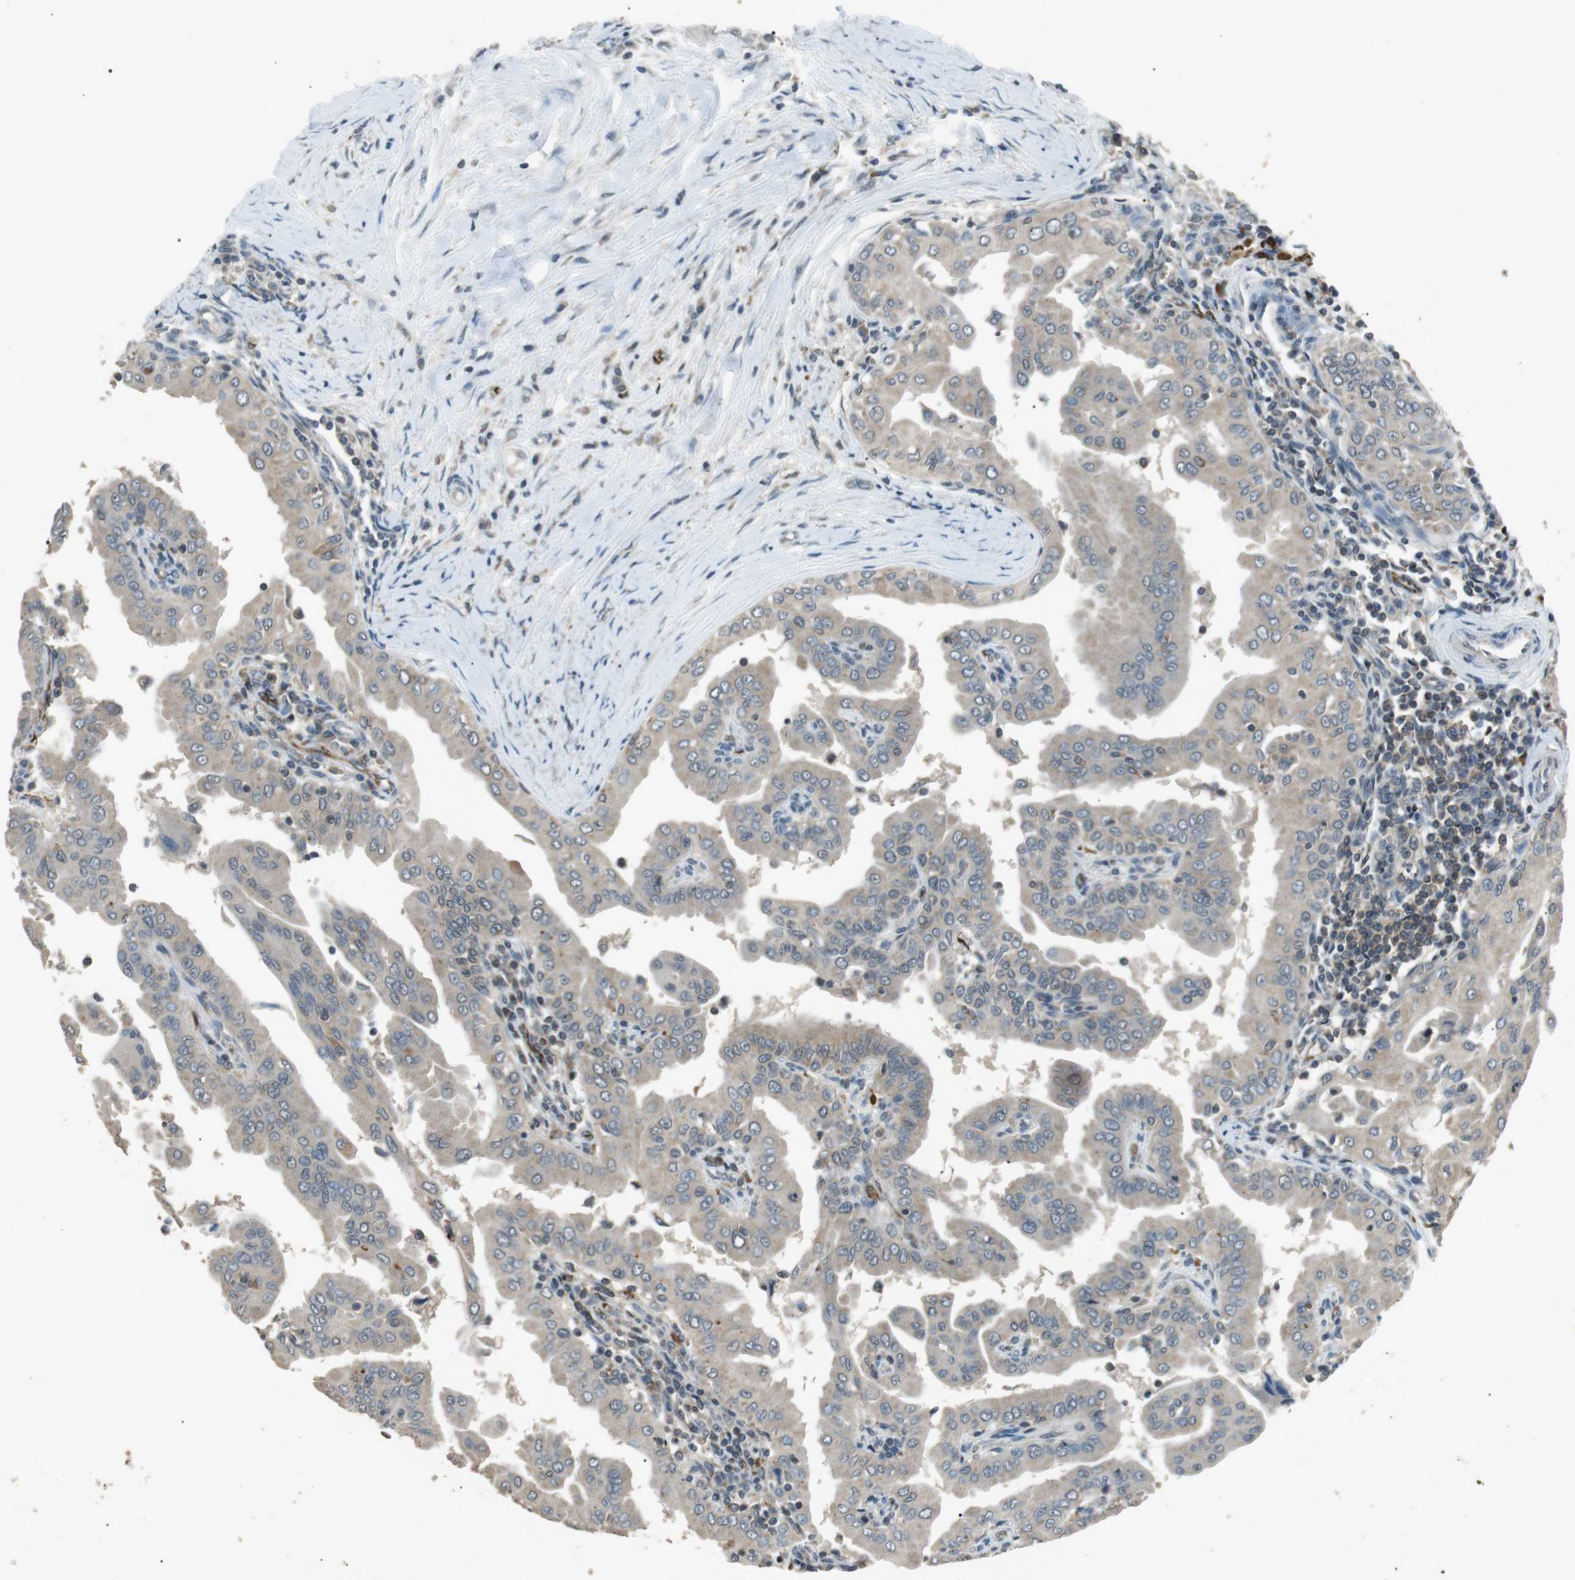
{"staining": {"intensity": "weak", "quantity": "<25%", "location": "cytoplasmic/membranous"}, "tissue": "thyroid cancer", "cell_type": "Tumor cells", "image_type": "cancer", "snomed": [{"axis": "morphology", "description": "Papillary adenocarcinoma, NOS"}, {"axis": "topography", "description": "Thyroid gland"}], "caption": "Tumor cells show no significant protein positivity in thyroid papillary adenocarcinoma.", "gene": "NEK7", "patient": {"sex": "male", "age": 33}}